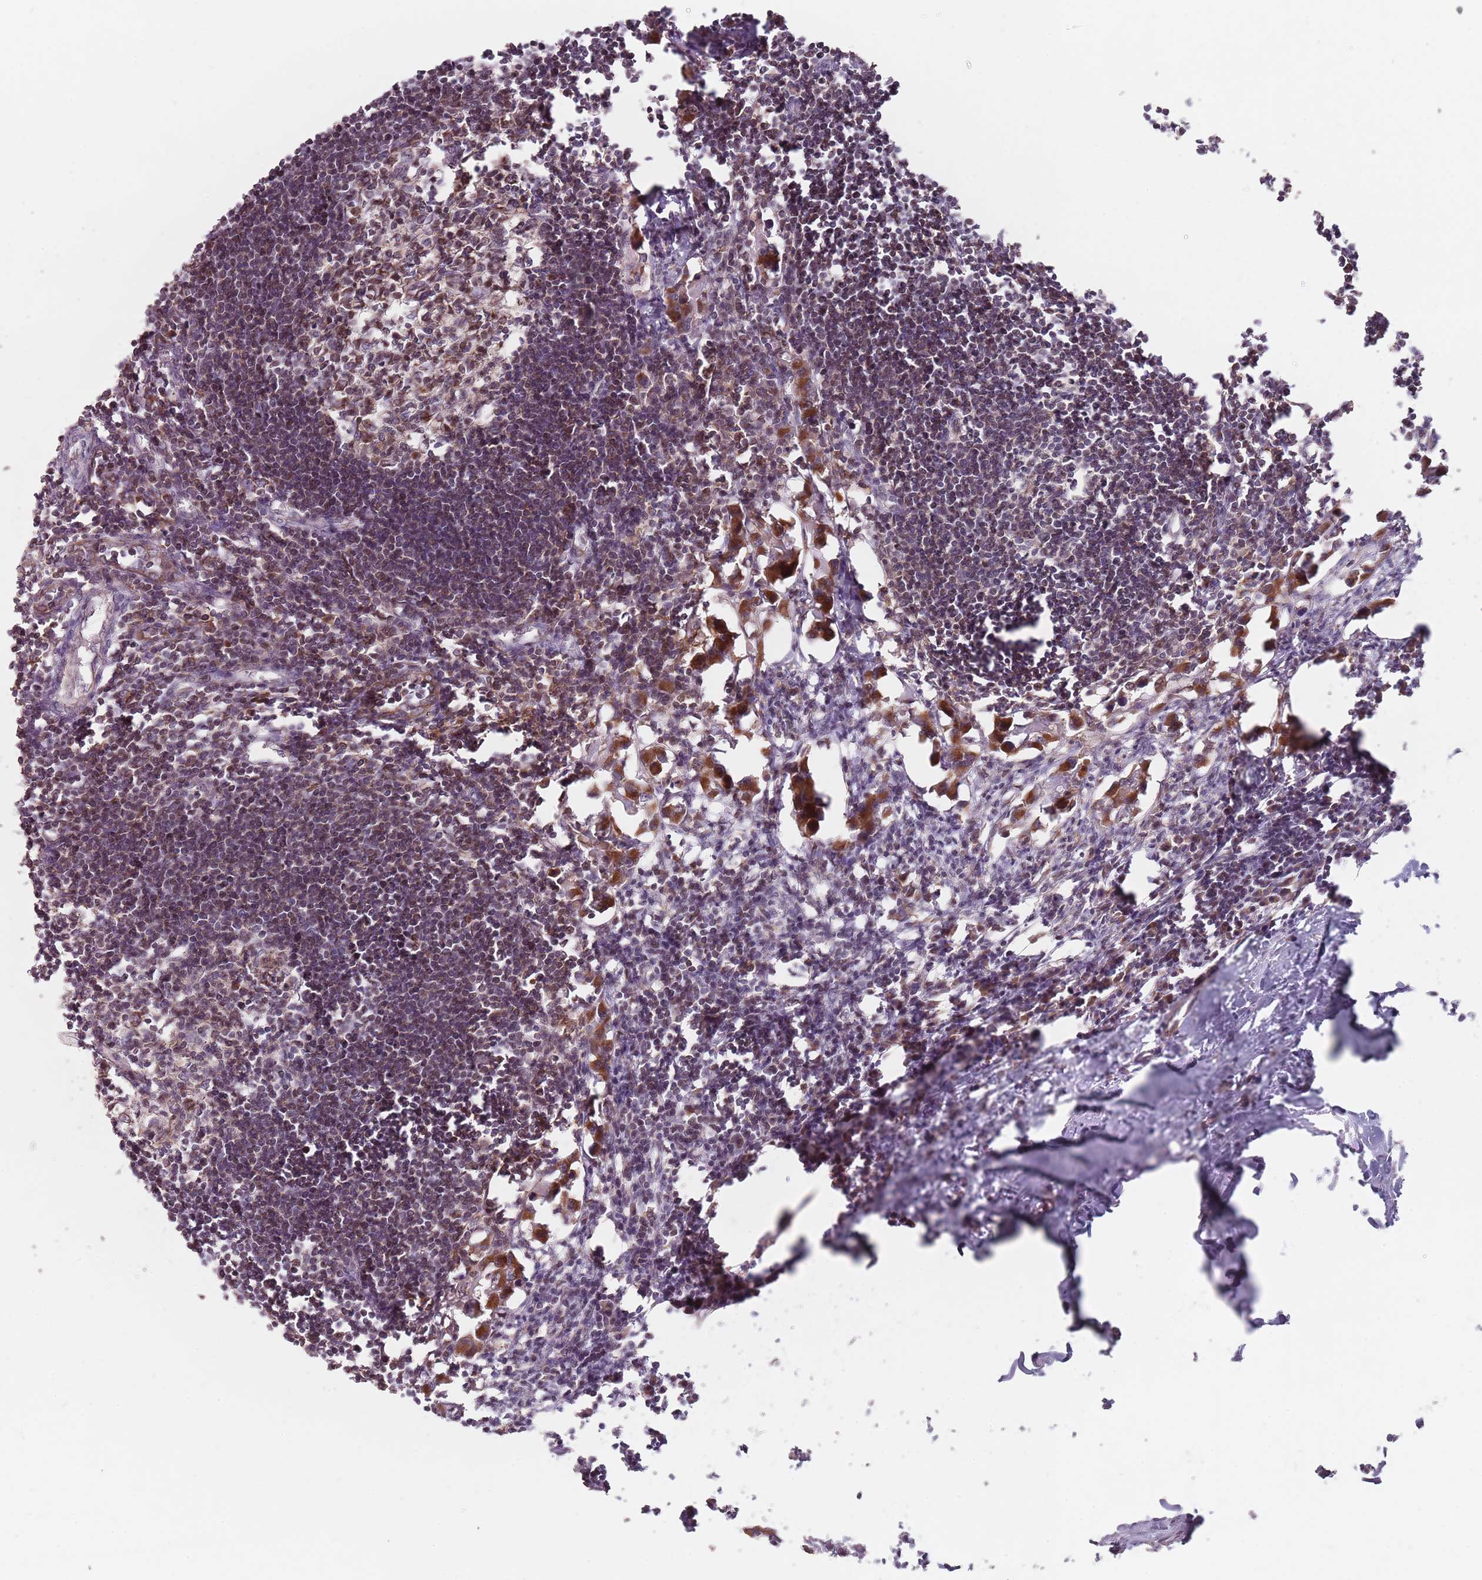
{"staining": {"intensity": "moderate", "quantity": "25%-75%", "location": "cytoplasmic/membranous"}, "tissue": "lymph node", "cell_type": "Germinal center cells", "image_type": "normal", "snomed": [{"axis": "morphology", "description": "Normal tissue, NOS"}, {"axis": "morphology", "description": "Malignant melanoma, Metastatic site"}, {"axis": "topography", "description": "Lymph node"}], "caption": "IHC of unremarkable lymph node shows medium levels of moderate cytoplasmic/membranous positivity in about 25%-75% of germinal center cells.", "gene": "VPS52", "patient": {"sex": "male", "age": 41}}